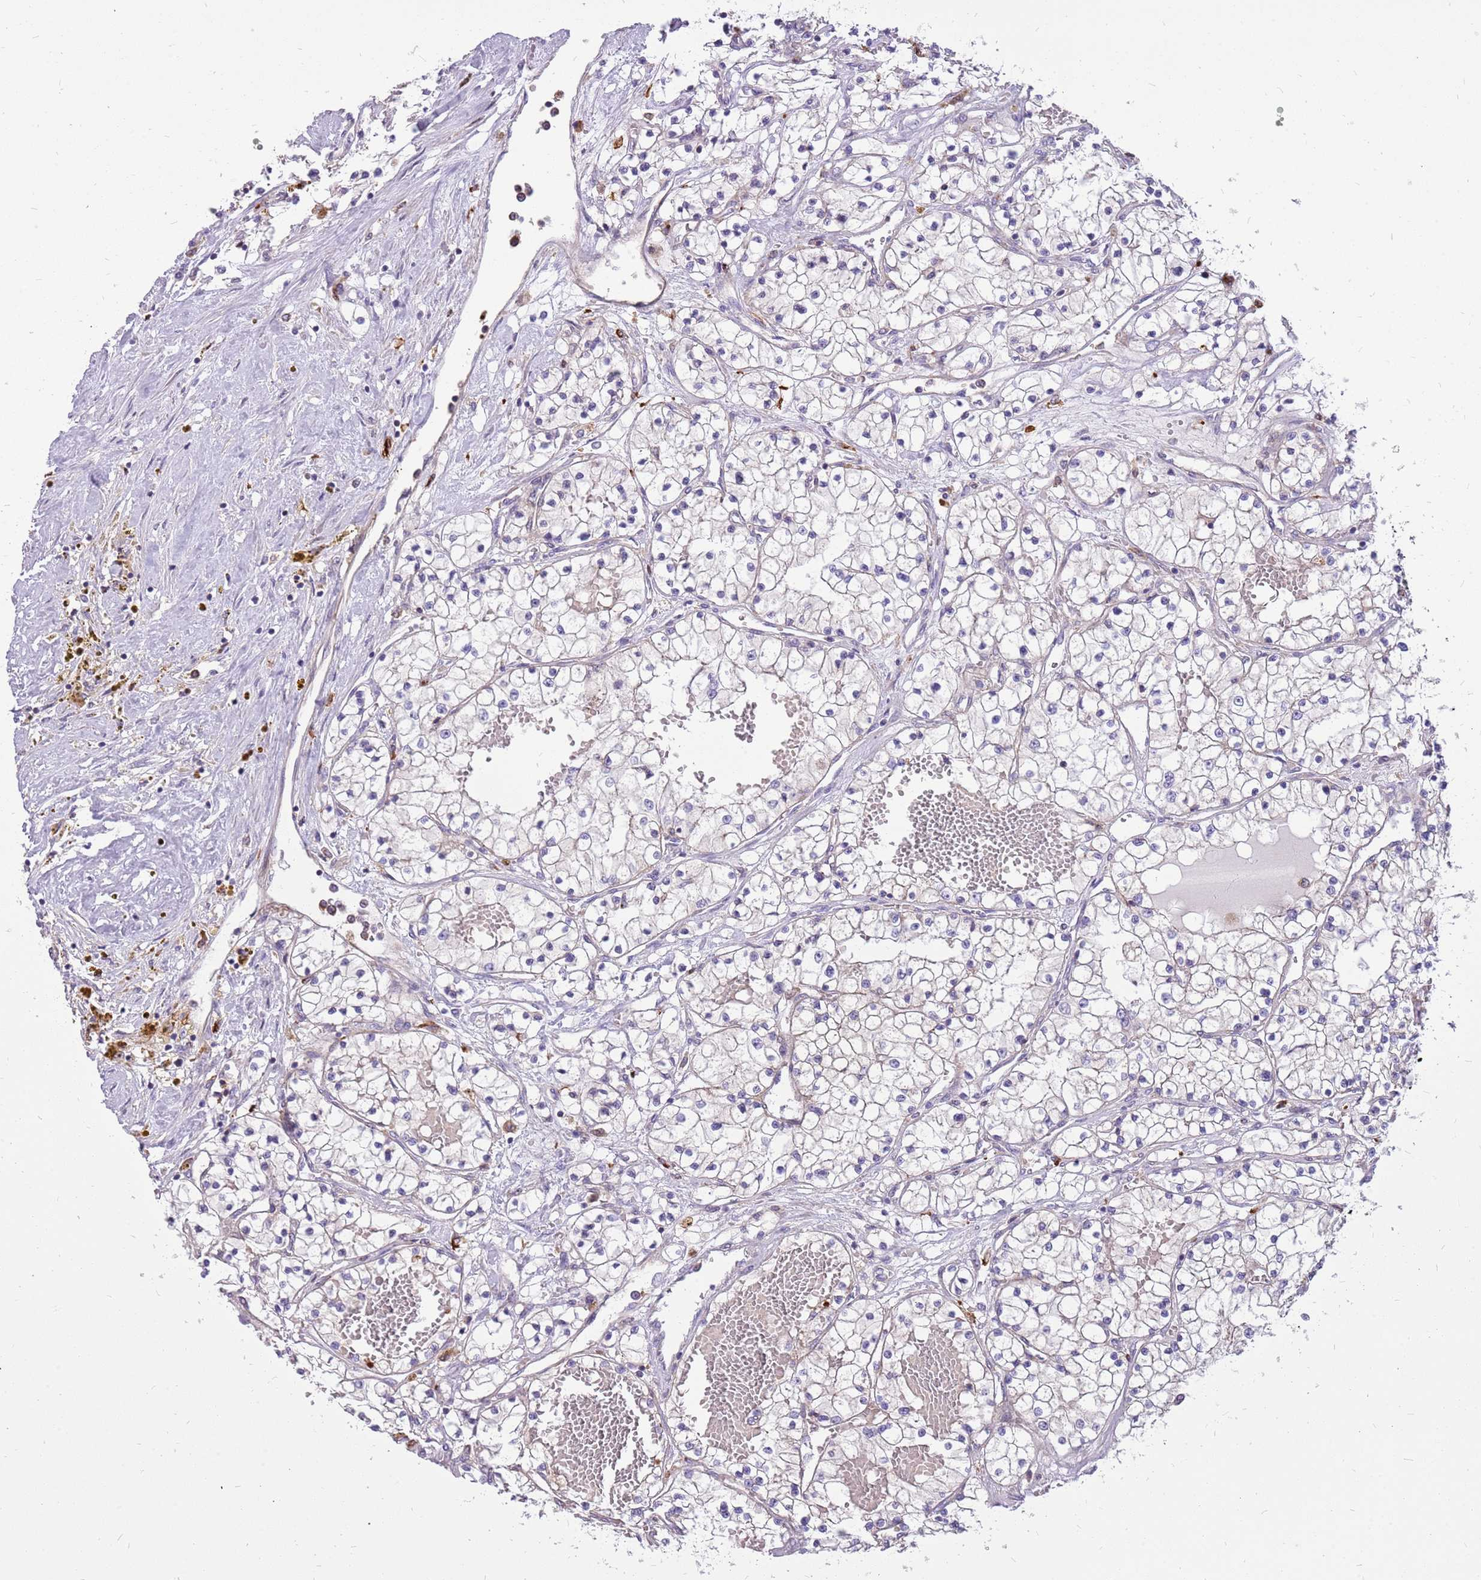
{"staining": {"intensity": "negative", "quantity": "none", "location": "none"}, "tissue": "renal cancer", "cell_type": "Tumor cells", "image_type": "cancer", "snomed": [{"axis": "morphology", "description": "Normal tissue, NOS"}, {"axis": "morphology", "description": "Adenocarcinoma, NOS"}, {"axis": "topography", "description": "Kidney"}], "caption": "An image of renal cancer (adenocarcinoma) stained for a protein demonstrates no brown staining in tumor cells.", "gene": "WDR90", "patient": {"sex": "male", "age": 68}}